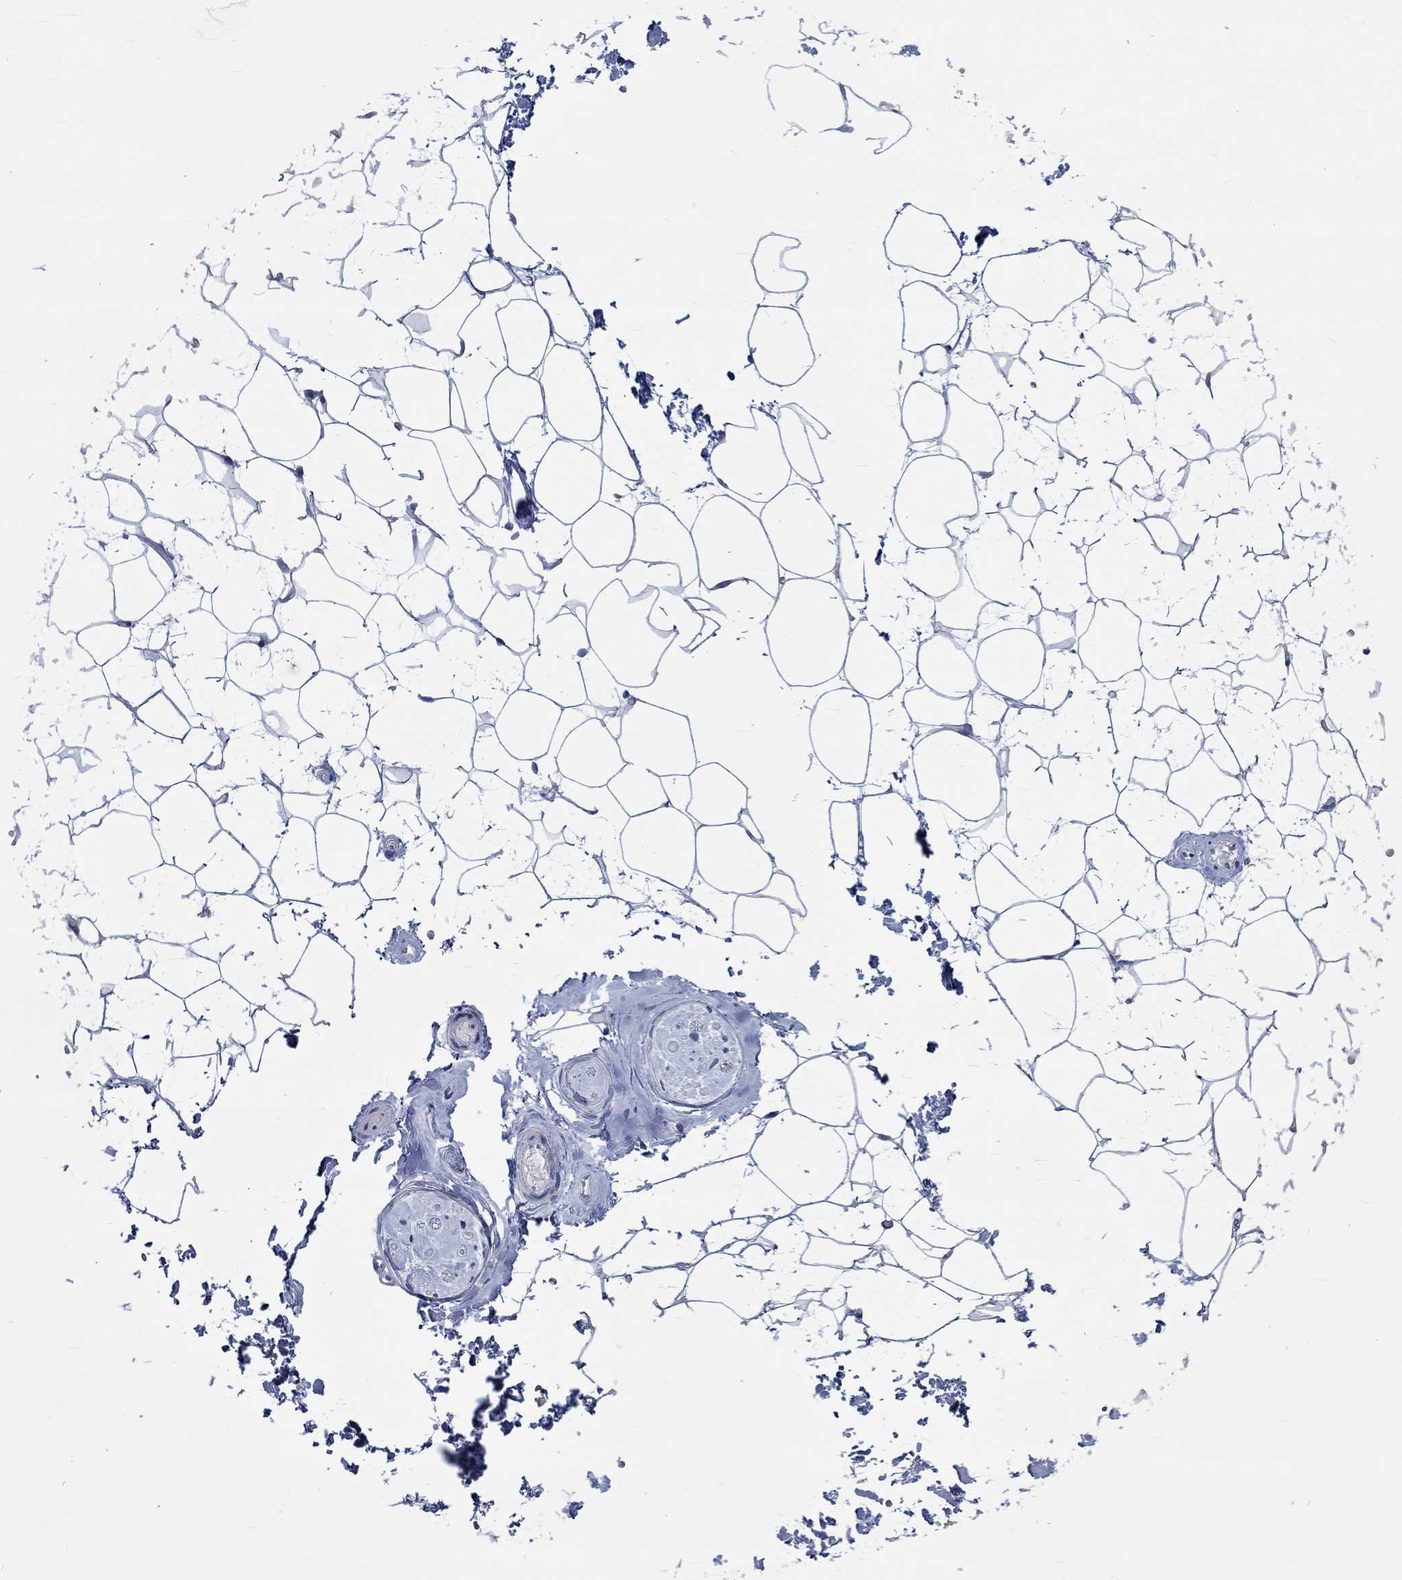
{"staining": {"intensity": "negative", "quantity": "none", "location": "none"}, "tissue": "adipose tissue", "cell_type": "Adipocytes", "image_type": "normal", "snomed": [{"axis": "morphology", "description": "Normal tissue, NOS"}, {"axis": "topography", "description": "Skin"}, {"axis": "topography", "description": "Peripheral nerve tissue"}], "caption": "This photomicrograph is of normal adipose tissue stained with immunohistochemistry to label a protein in brown with the nuclei are counter-stained blue. There is no staining in adipocytes.", "gene": "C4orf47", "patient": {"sex": "female", "age": 56}}